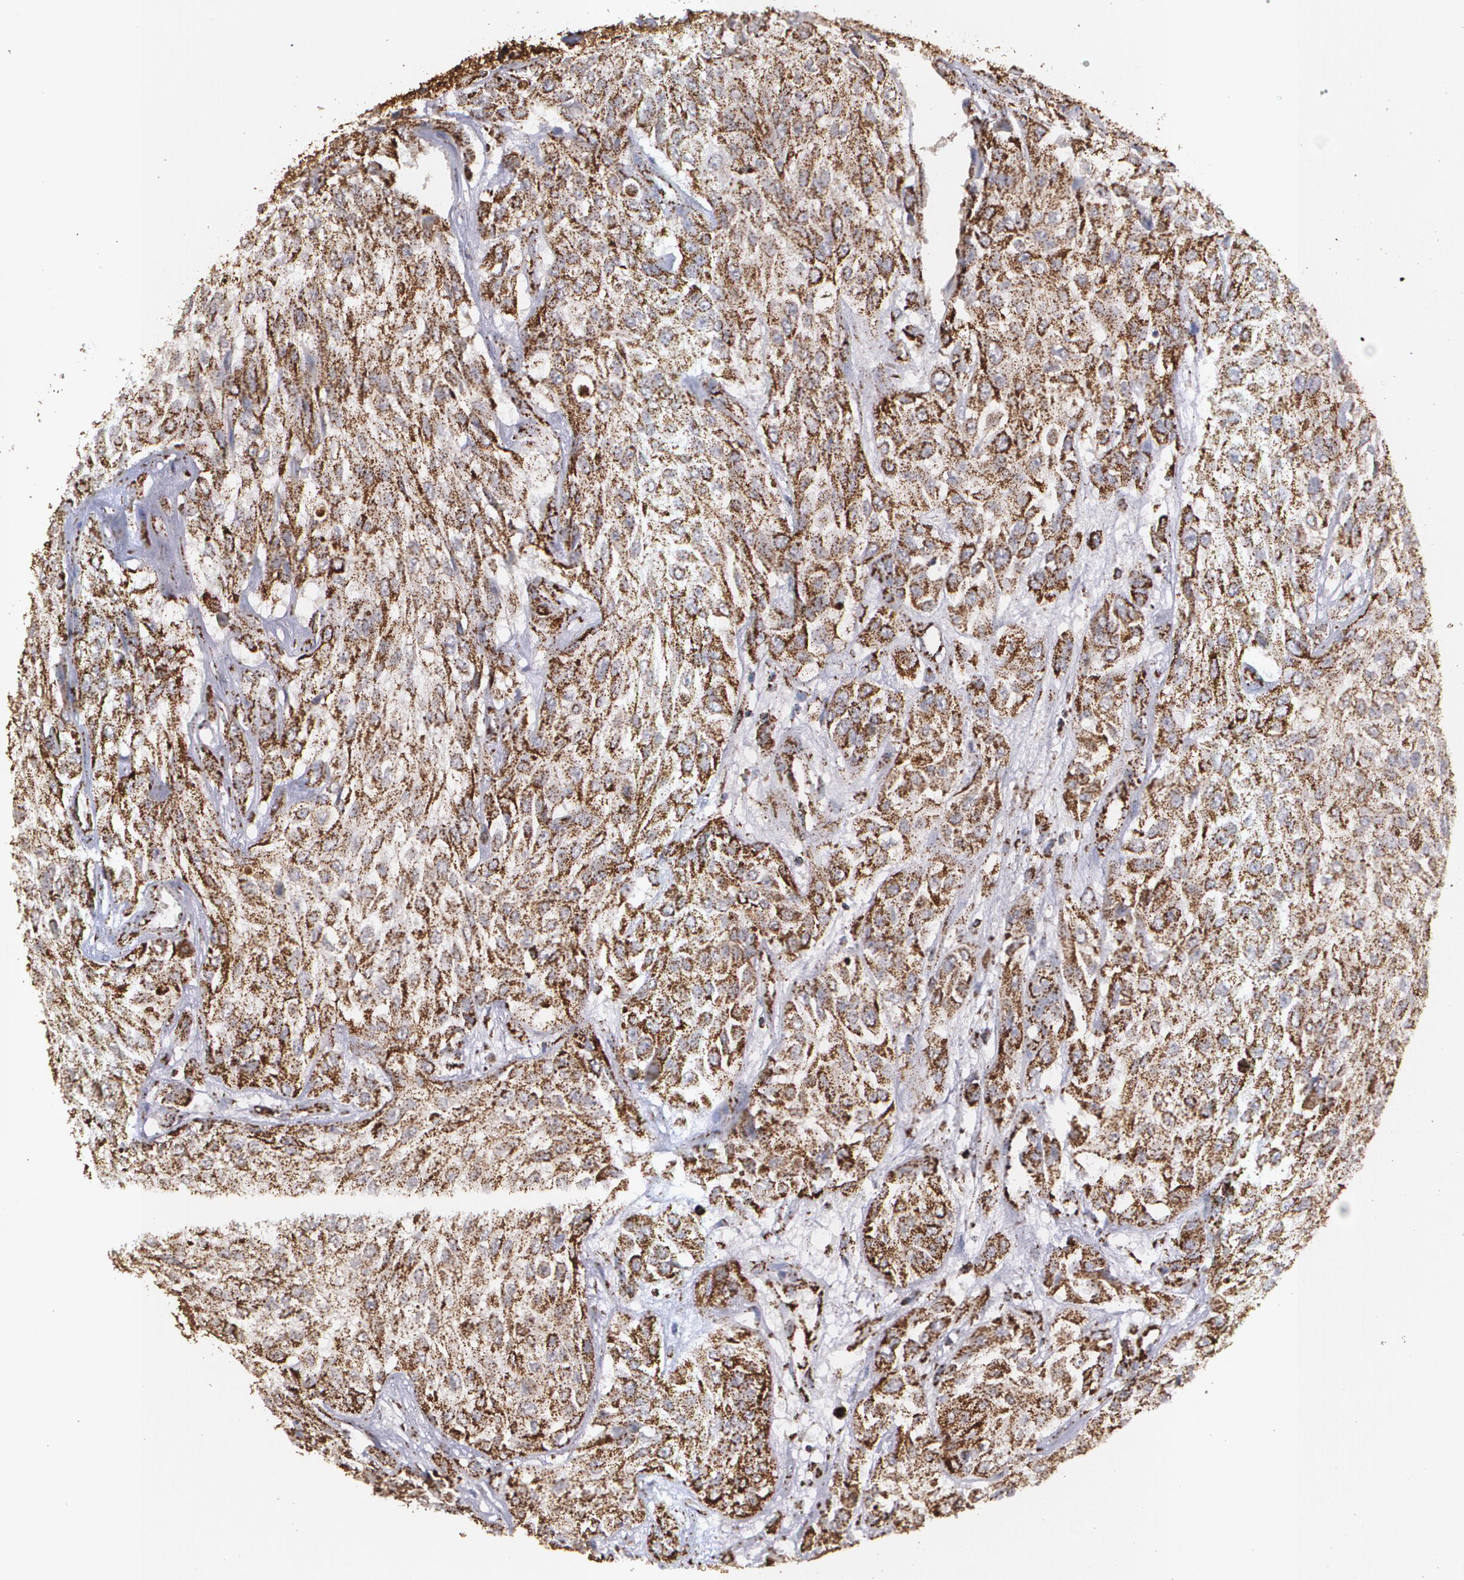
{"staining": {"intensity": "moderate", "quantity": ">75%", "location": "cytoplasmic/membranous"}, "tissue": "urothelial cancer", "cell_type": "Tumor cells", "image_type": "cancer", "snomed": [{"axis": "morphology", "description": "Urothelial carcinoma, High grade"}, {"axis": "topography", "description": "Urinary bladder"}], "caption": "Immunohistochemistry of human urothelial cancer demonstrates medium levels of moderate cytoplasmic/membranous expression in about >75% of tumor cells.", "gene": "HSPD1", "patient": {"sex": "male", "age": 57}}